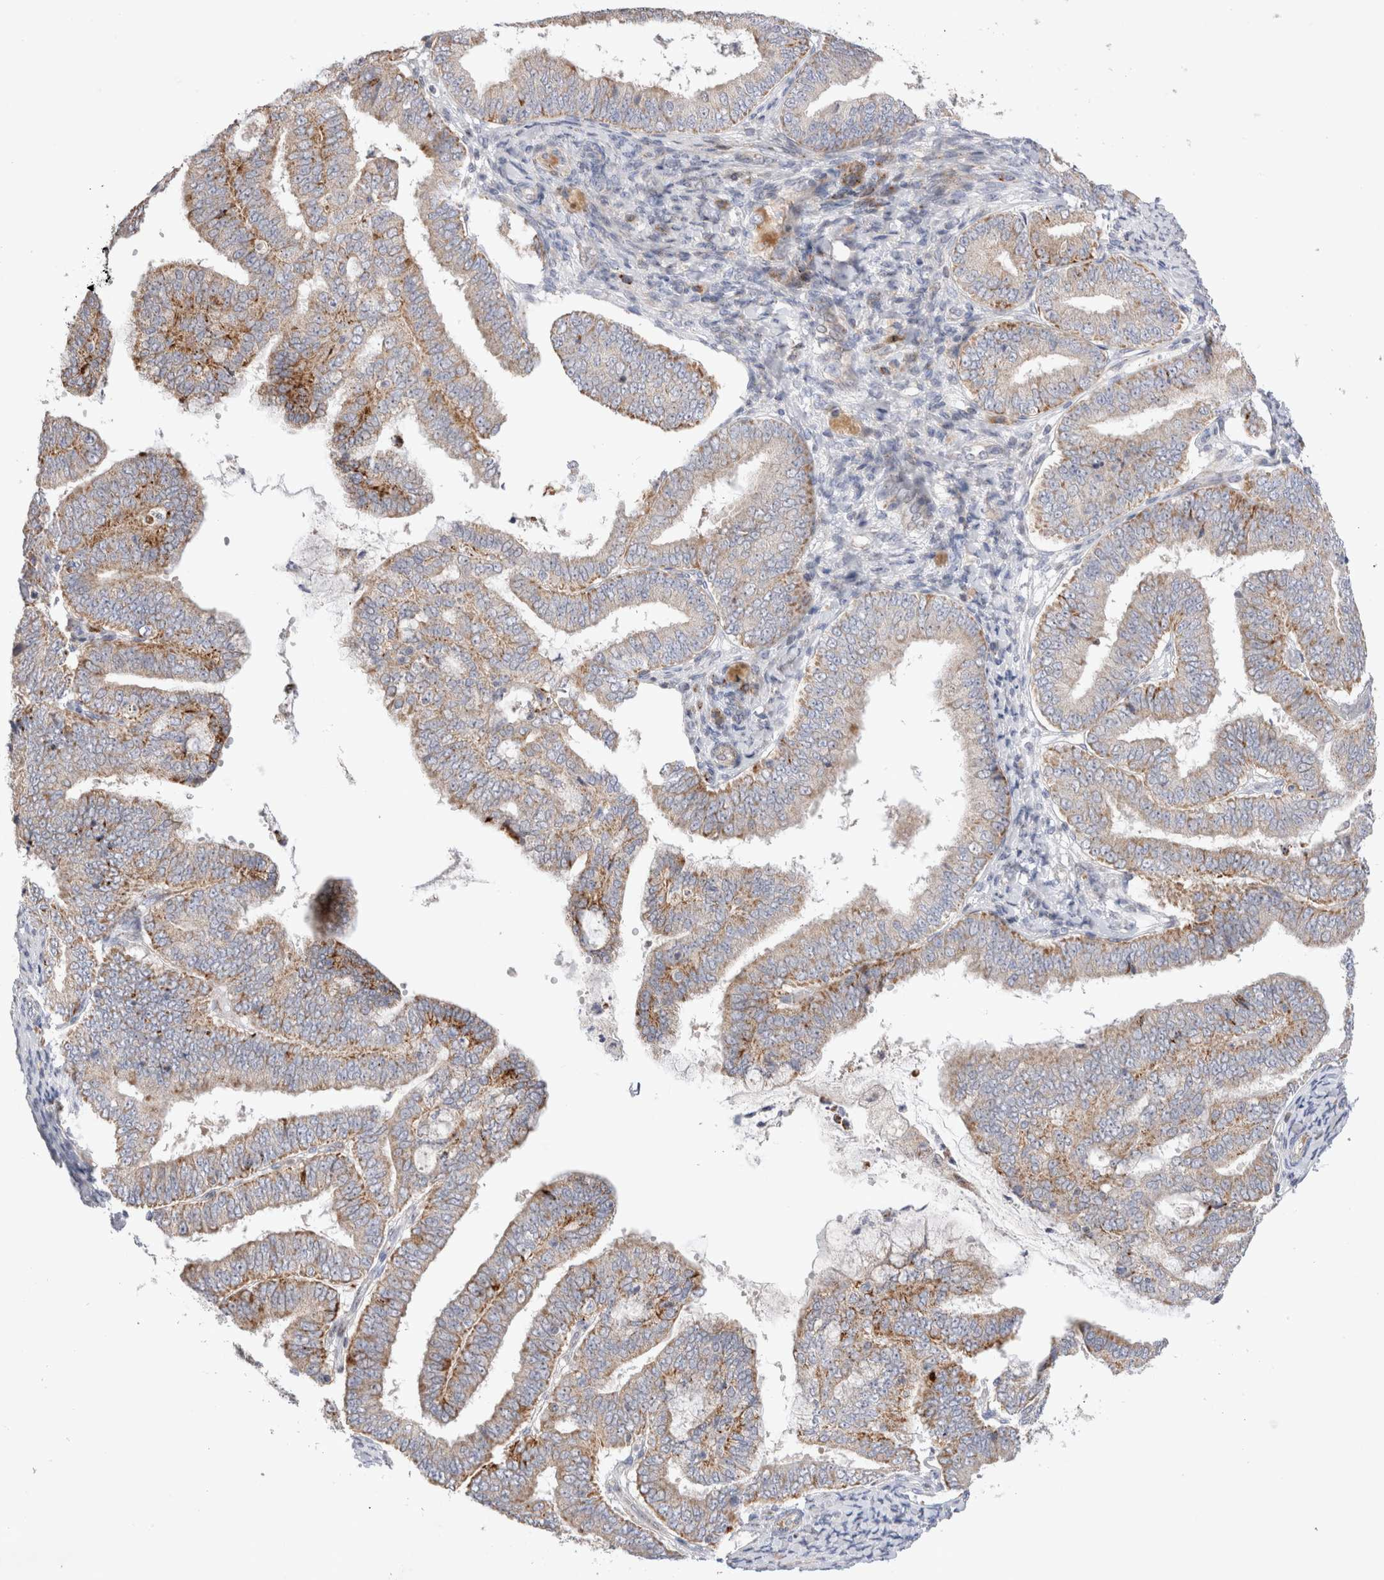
{"staining": {"intensity": "moderate", "quantity": "25%-75%", "location": "cytoplasmic/membranous"}, "tissue": "endometrial cancer", "cell_type": "Tumor cells", "image_type": "cancer", "snomed": [{"axis": "morphology", "description": "Adenocarcinoma, NOS"}, {"axis": "topography", "description": "Endometrium"}], "caption": "Human endometrial adenocarcinoma stained with a brown dye reveals moderate cytoplasmic/membranous positive expression in about 25%-75% of tumor cells.", "gene": "CHADL", "patient": {"sex": "female", "age": 63}}